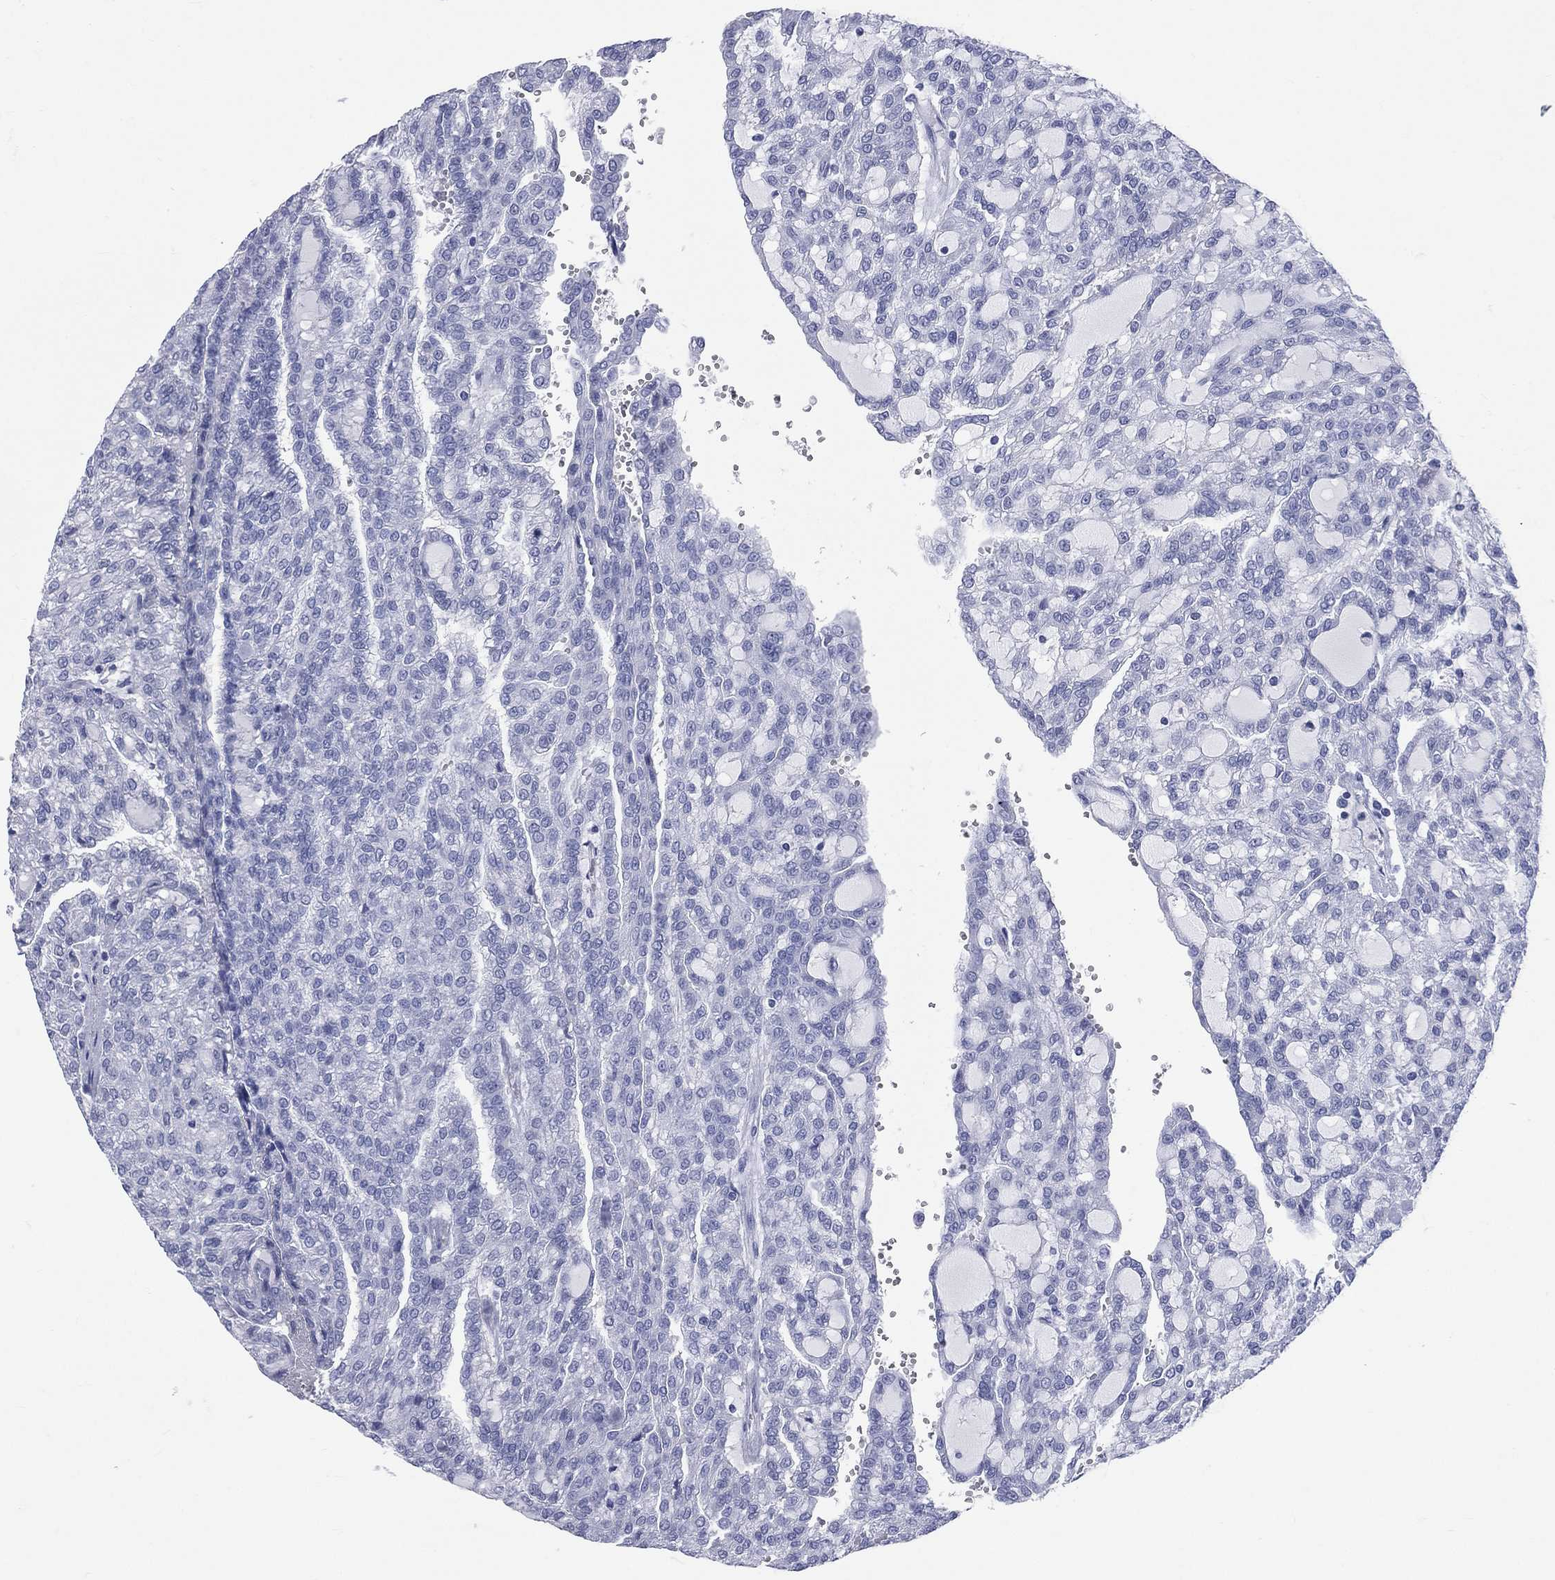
{"staining": {"intensity": "negative", "quantity": "none", "location": "none"}, "tissue": "renal cancer", "cell_type": "Tumor cells", "image_type": "cancer", "snomed": [{"axis": "morphology", "description": "Adenocarcinoma, NOS"}, {"axis": "topography", "description": "Kidney"}], "caption": "Immunohistochemistry (IHC) of human adenocarcinoma (renal) reveals no staining in tumor cells. (DAB IHC with hematoxylin counter stain).", "gene": "CYLC1", "patient": {"sex": "male", "age": 63}}